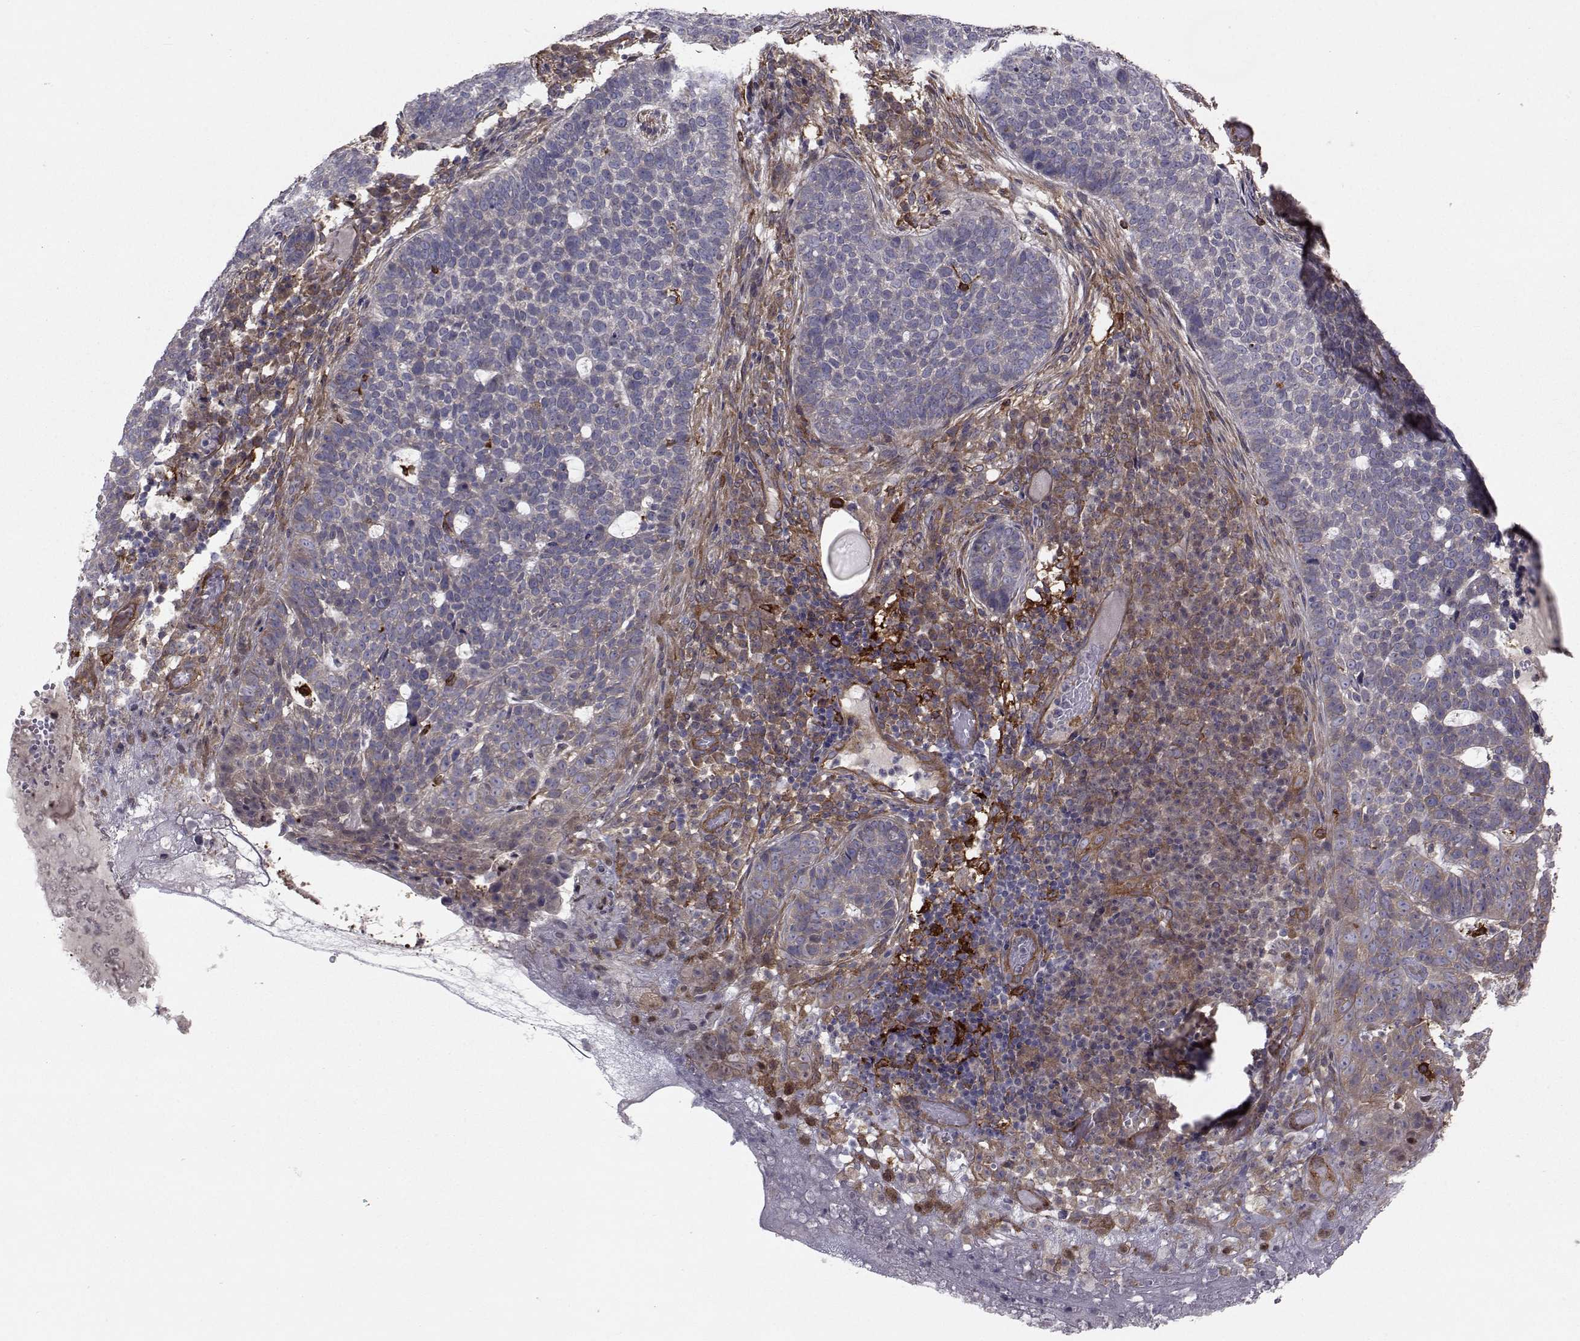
{"staining": {"intensity": "moderate", "quantity": "25%-75%", "location": "cytoplasmic/membranous"}, "tissue": "skin cancer", "cell_type": "Tumor cells", "image_type": "cancer", "snomed": [{"axis": "morphology", "description": "Basal cell carcinoma"}, {"axis": "topography", "description": "Skin"}], "caption": "Skin basal cell carcinoma was stained to show a protein in brown. There is medium levels of moderate cytoplasmic/membranous positivity in approximately 25%-75% of tumor cells.", "gene": "TRIP10", "patient": {"sex": "female", "age": 69}}